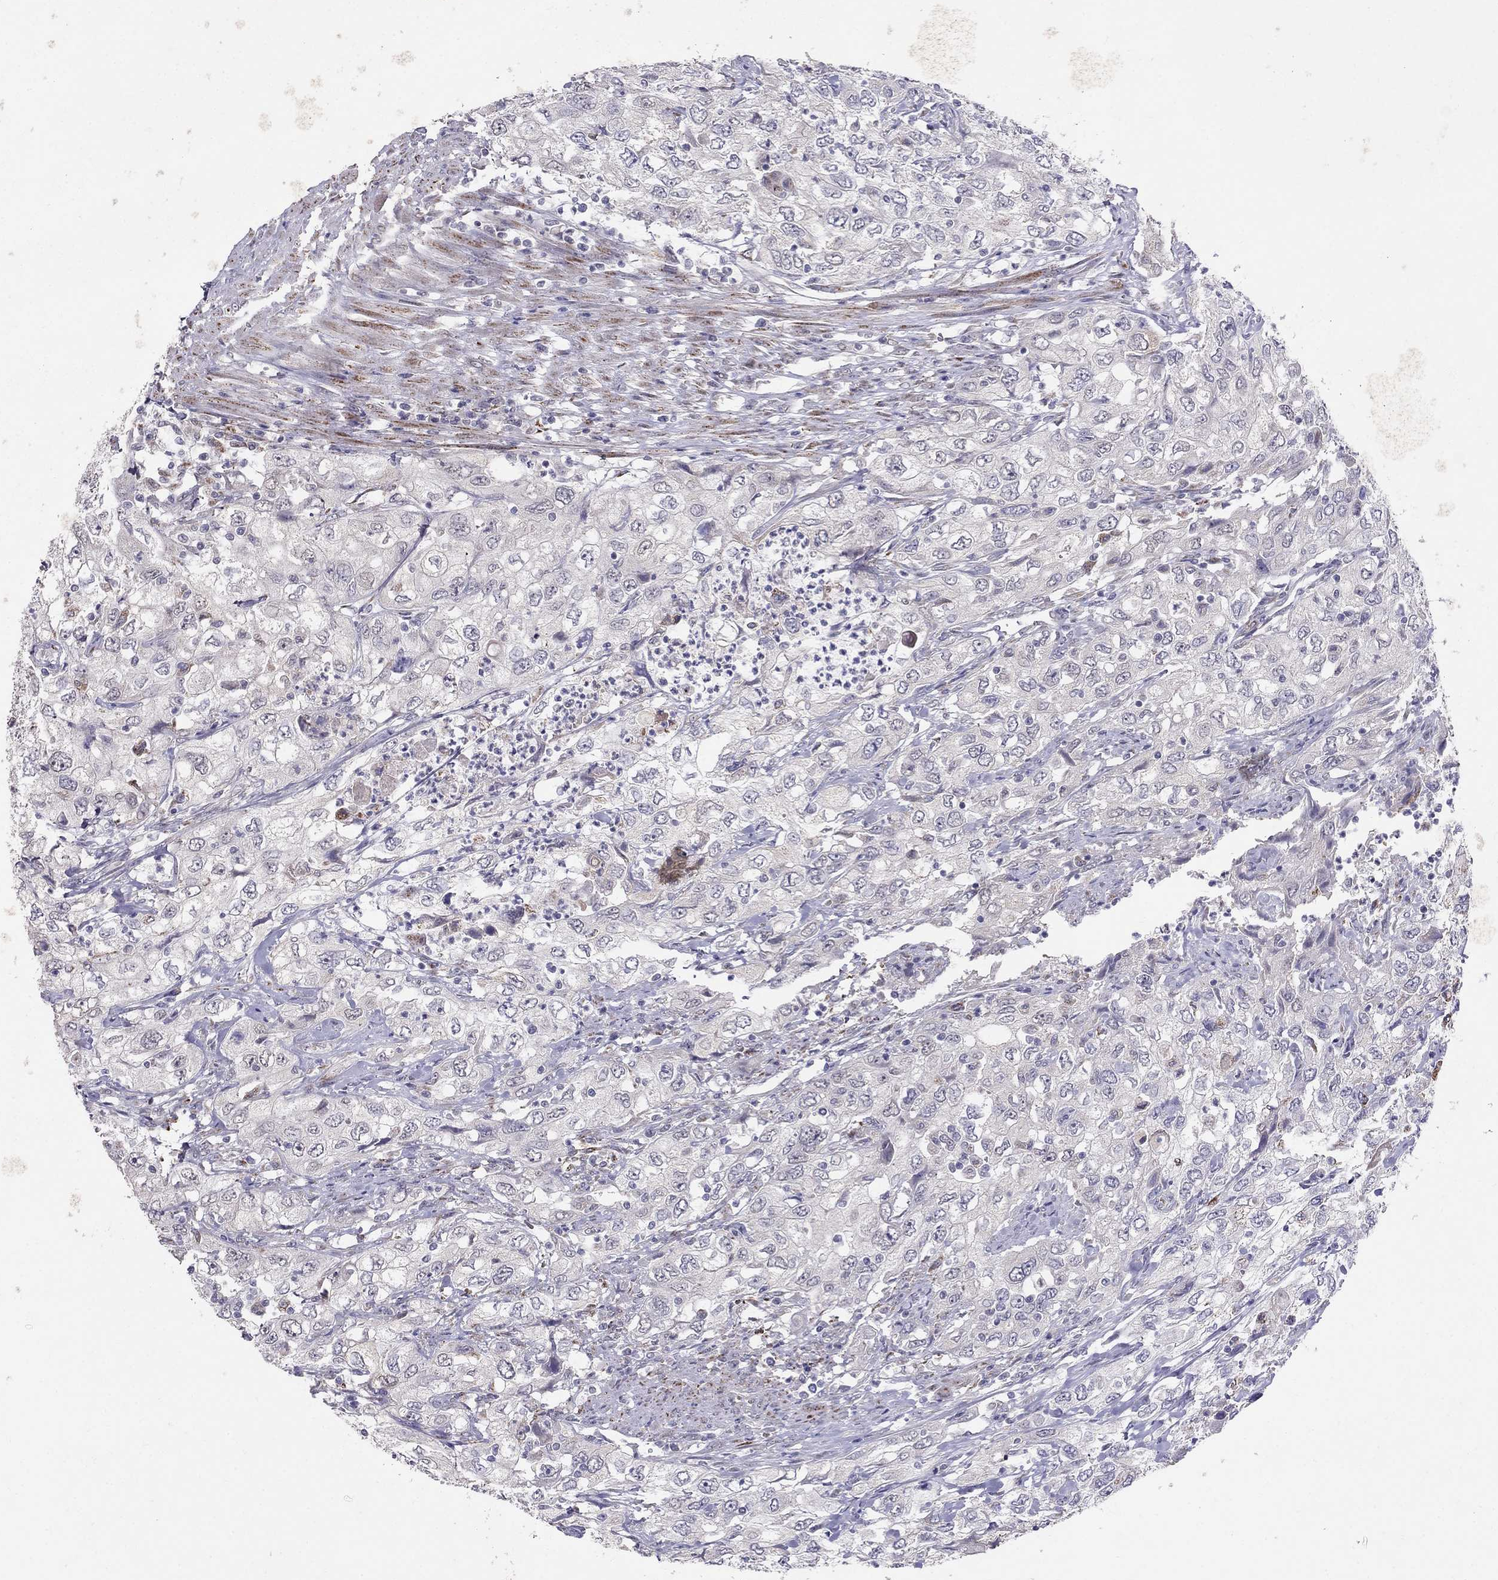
{"staining": {"intensity": "negative", "quantity": "none", "location": "none"}, "tissue": "urothelial cancer", "cell_type": "Tumor cells", "image_type": "cancer", "snomed": [{"axis": "morphology", "description": "Urothelial carcinoma, High grade"}, {"axis": "topography", "description": "Urinary bladder"}], "caption": "Tumor cells show no significant protein expression in urothelial cancer.", "gene": "MYO3B", "patient": {"sex": "male", "age": 76}}